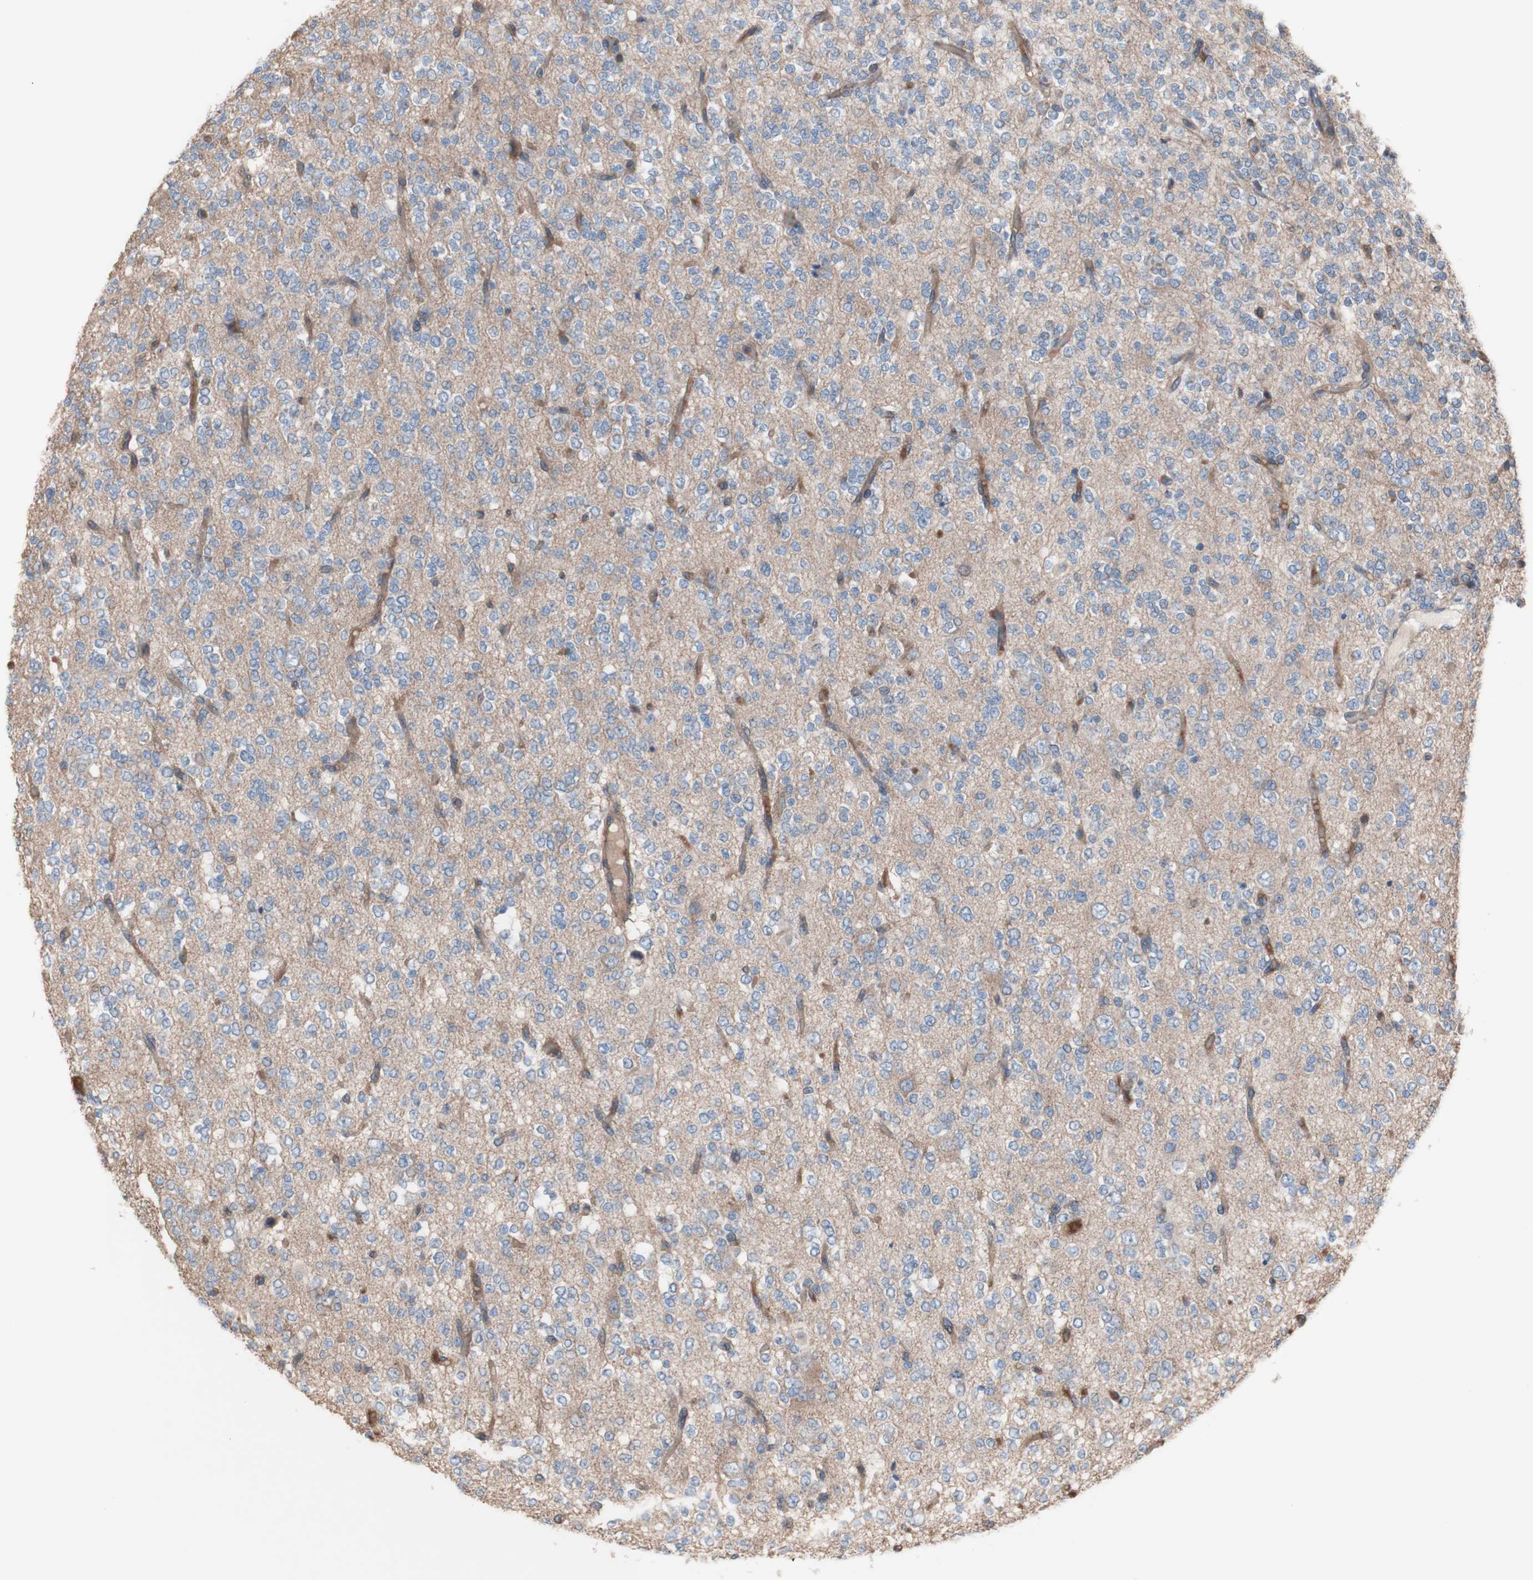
{"staining": {"intensity": "moderate", "quantity": "<25%", "location": "cytoplasmic/membranous"}, "tissue": "glioma", "cell_type": "Tumor cells", "image_type": "cancer", "snomed": [{"axis": "morphology", "description": "Glioma, malignant, Low grade"}, {"axis": "topography", "description": "Brain"}], "caption": "Immunohistochemical staining of human glioma exhibits low levels of moderate cytoplasmic/membranous staining in approximately <25% of tumor cells. (Brightfield microscopy of DAB IHC at high magnification).", "gene": "COPB1", "patient": {"sex": "male", "age": 38}}